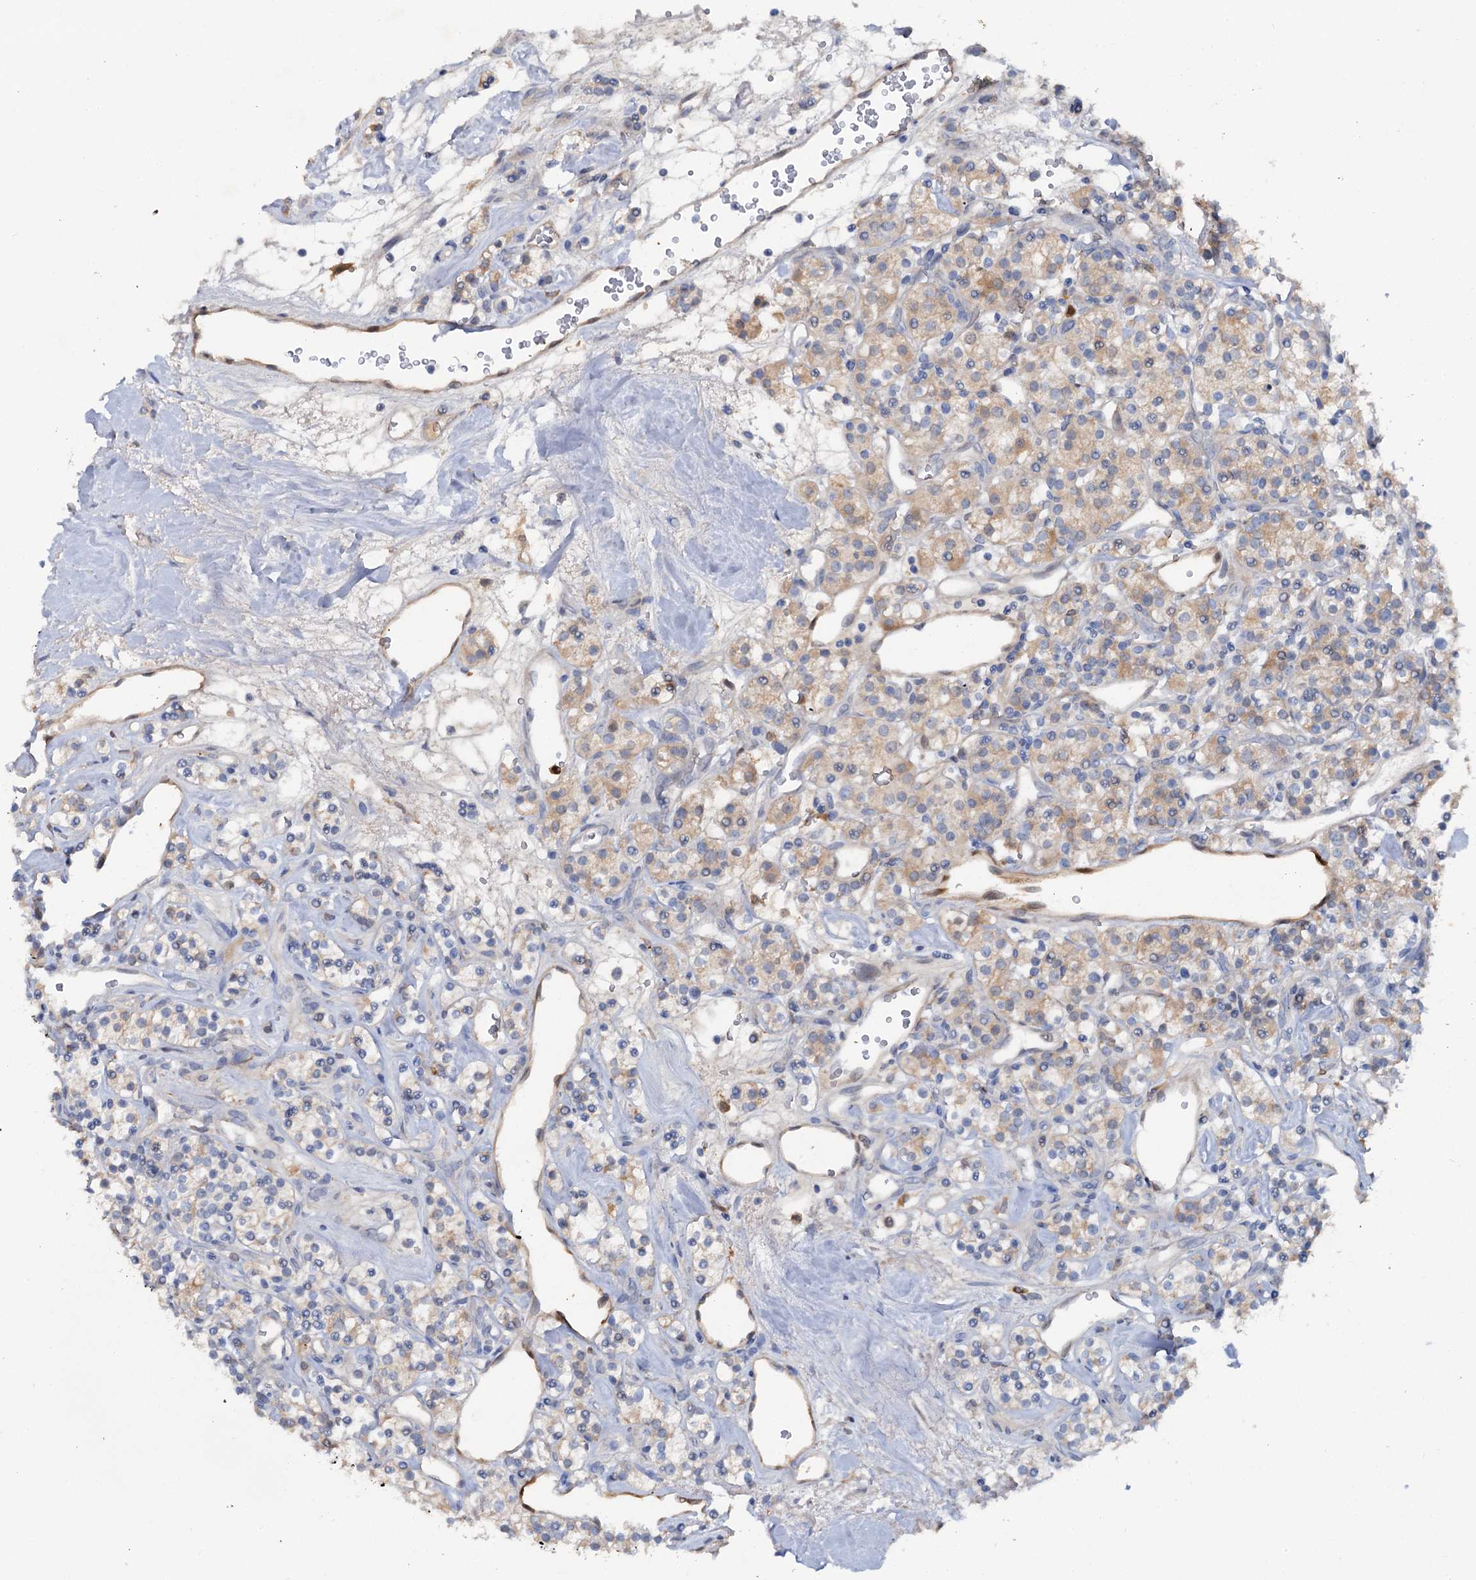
{"staining": {"intensity": "weak", "quantity": "25%-75%", "location": "cytoplasmic/membranous"}, "tissue": "renal cancer", "cell_type": "Tumor cells", "image_type": "cancer", "snomed": [{"axis": "morphology", "description": "Adenocarcinoma, NOS"}, {"axis": "topography", "description": "Kidney"}], "caption": "The photomicrograph displays immunohistochemical staining of adenocarcinoma (renal). There is weak cytoplasmic/membranous expression is seen in approximately 25%-75% of tumor cells.", "gene": "IL17RD", "patient": {"sex": "male", "age": 77}}